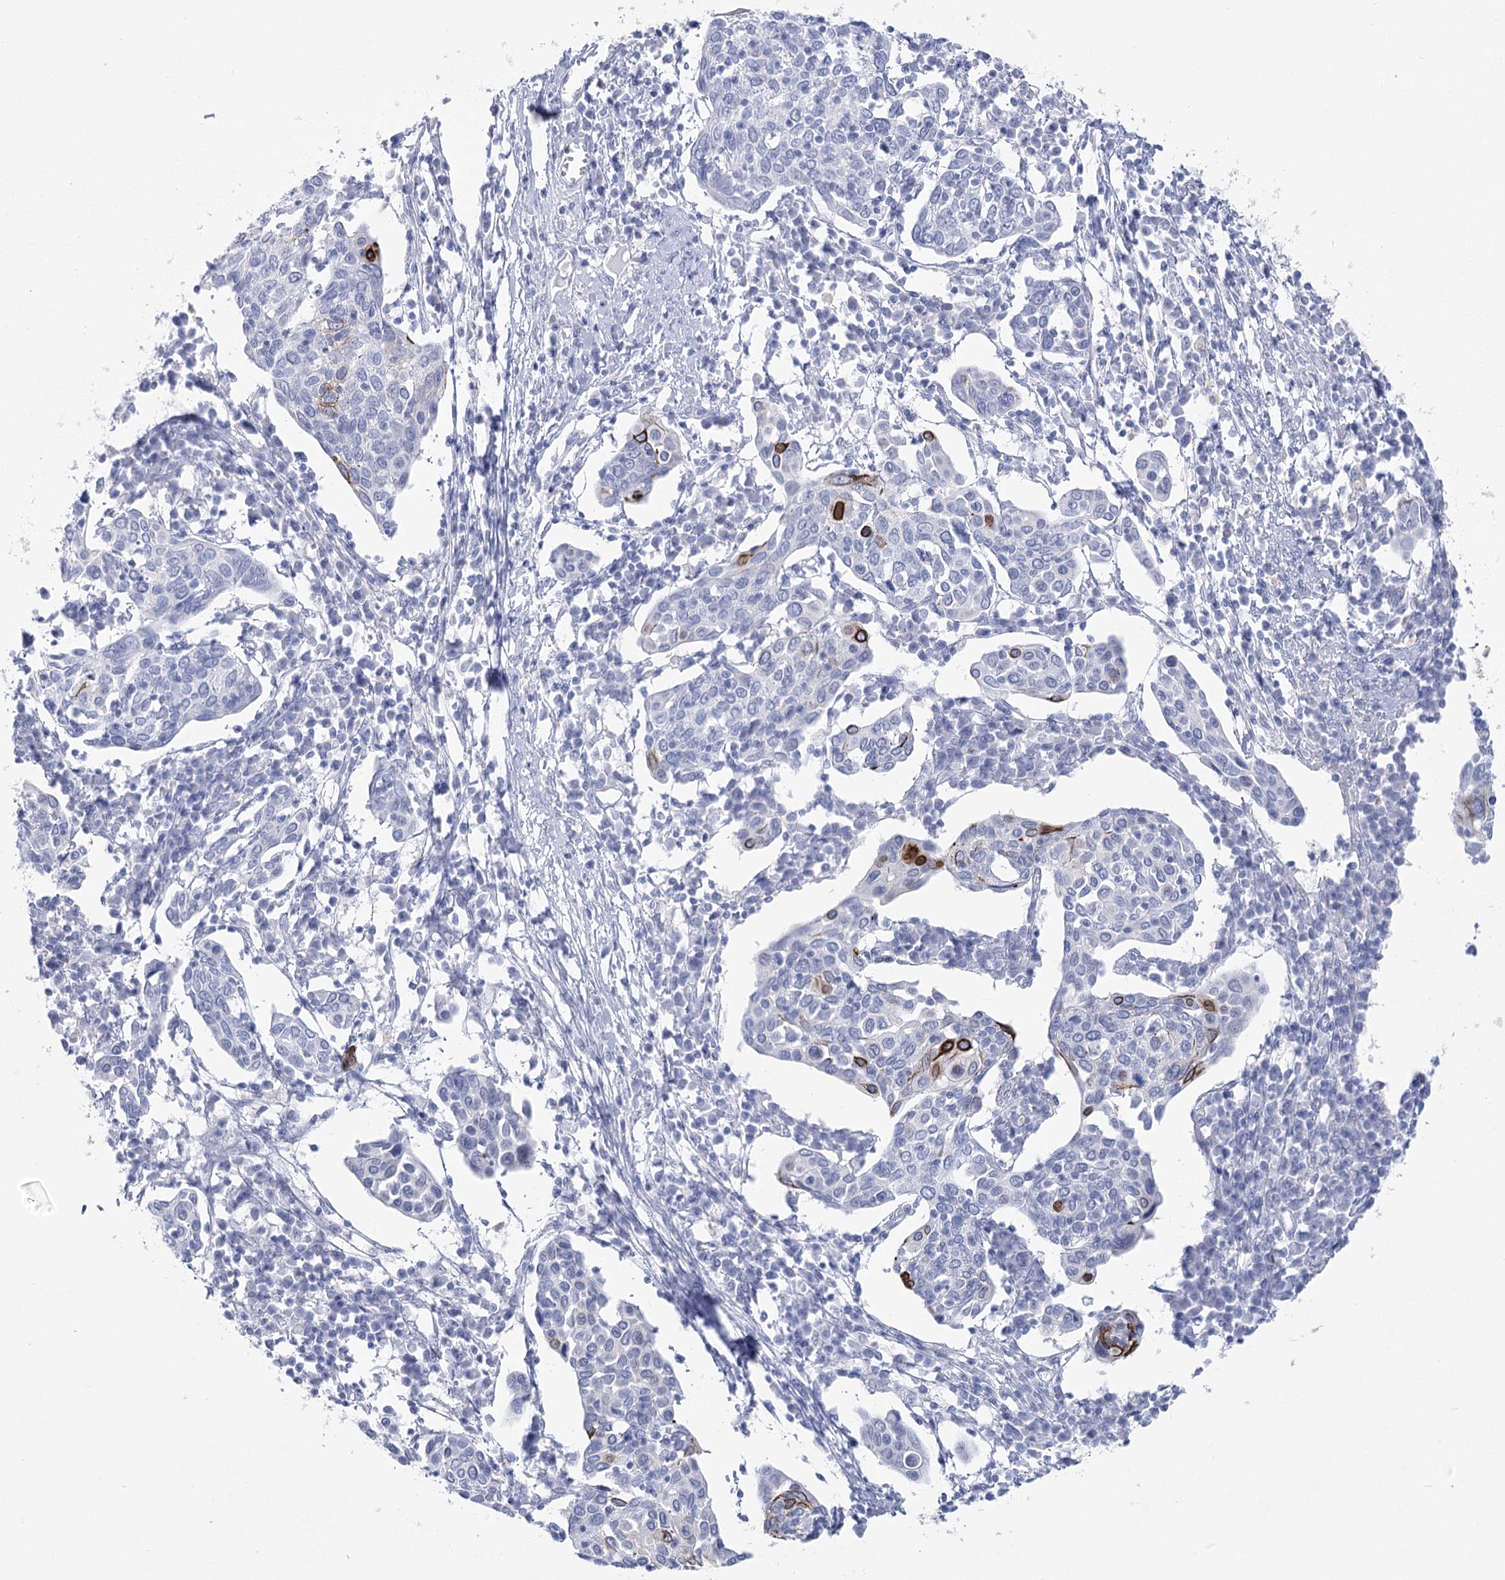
{"staining": {"intensity": "strong", "quantity": "<25%", "location": "cytoplasmic/membranous"}, "tissue": "cervical cancer", "cell_type": "Tumor cells", "image_type": "cancer", "snomed": [{"axis": "morphology", "description": "Squamous cell carcinoma, NOS"}, {"axis": "topography", "description": "Cervix"}], "caption": "Cervical cancer stained with a protein marker demonstrates strong staining in tumor cells.", "gene": "CCDC88A", "patient": {"sex": "female", "age": 40}}